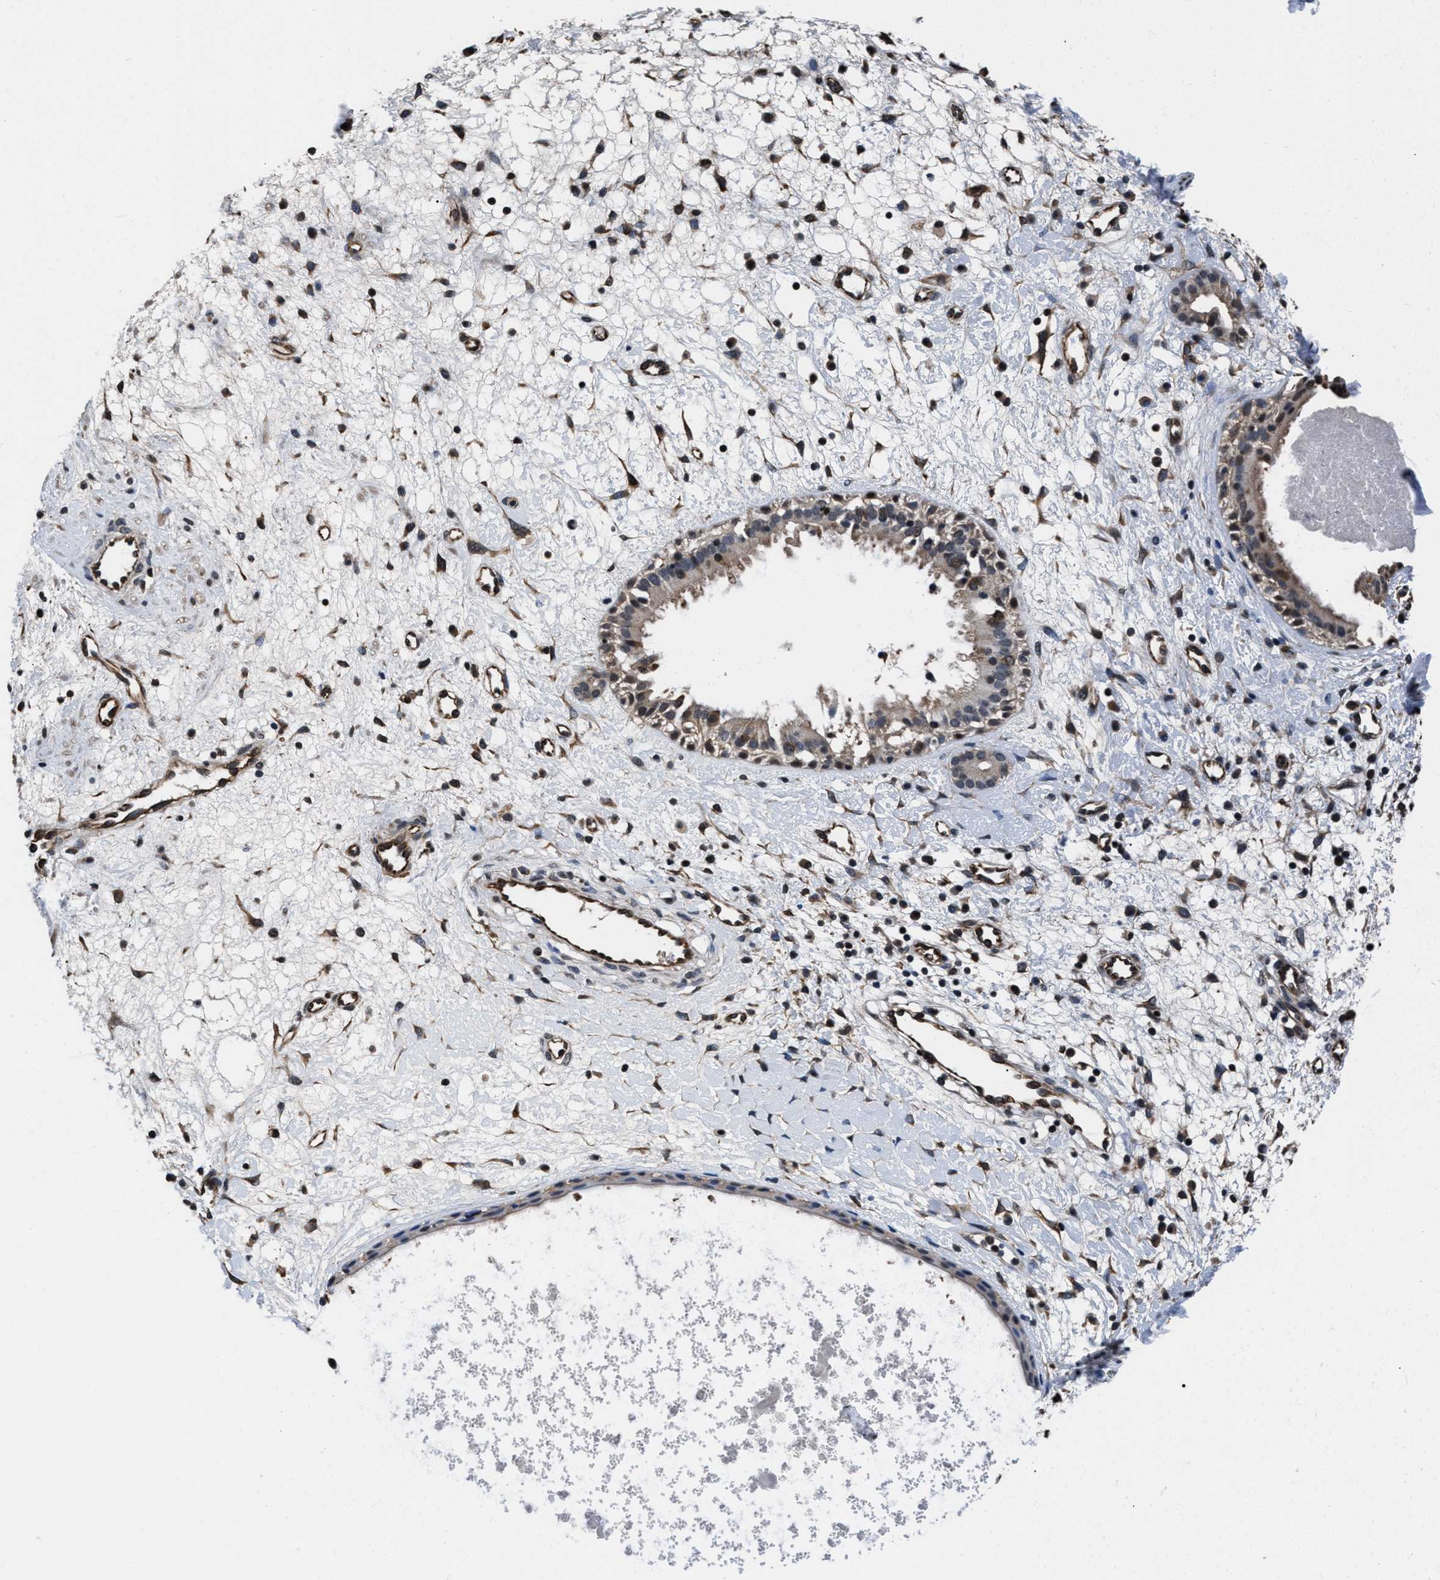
{"staining": {"intensity": "moderate", "quantity": "<25%", "location": "cytoplasmic/membranous,nuclear"}, "tissue": "nasopharynx", "cell_type": "Respiratory epithelial cells", "image_type": "normal", "snomed": [{"axis": "morphology", "description": "Normal tissue, NOS"}, {"axis": "topography", "description": "Nasopharynx"}], "caption": "Respiratory epithelial cells show low levels of moderate cytoplasmic/membranous,nuclear positivity in approximately <25% of cells in benign human nasopharynx.", "gene": "RBM33", "patient": {"sex": "male", "age": 22}}